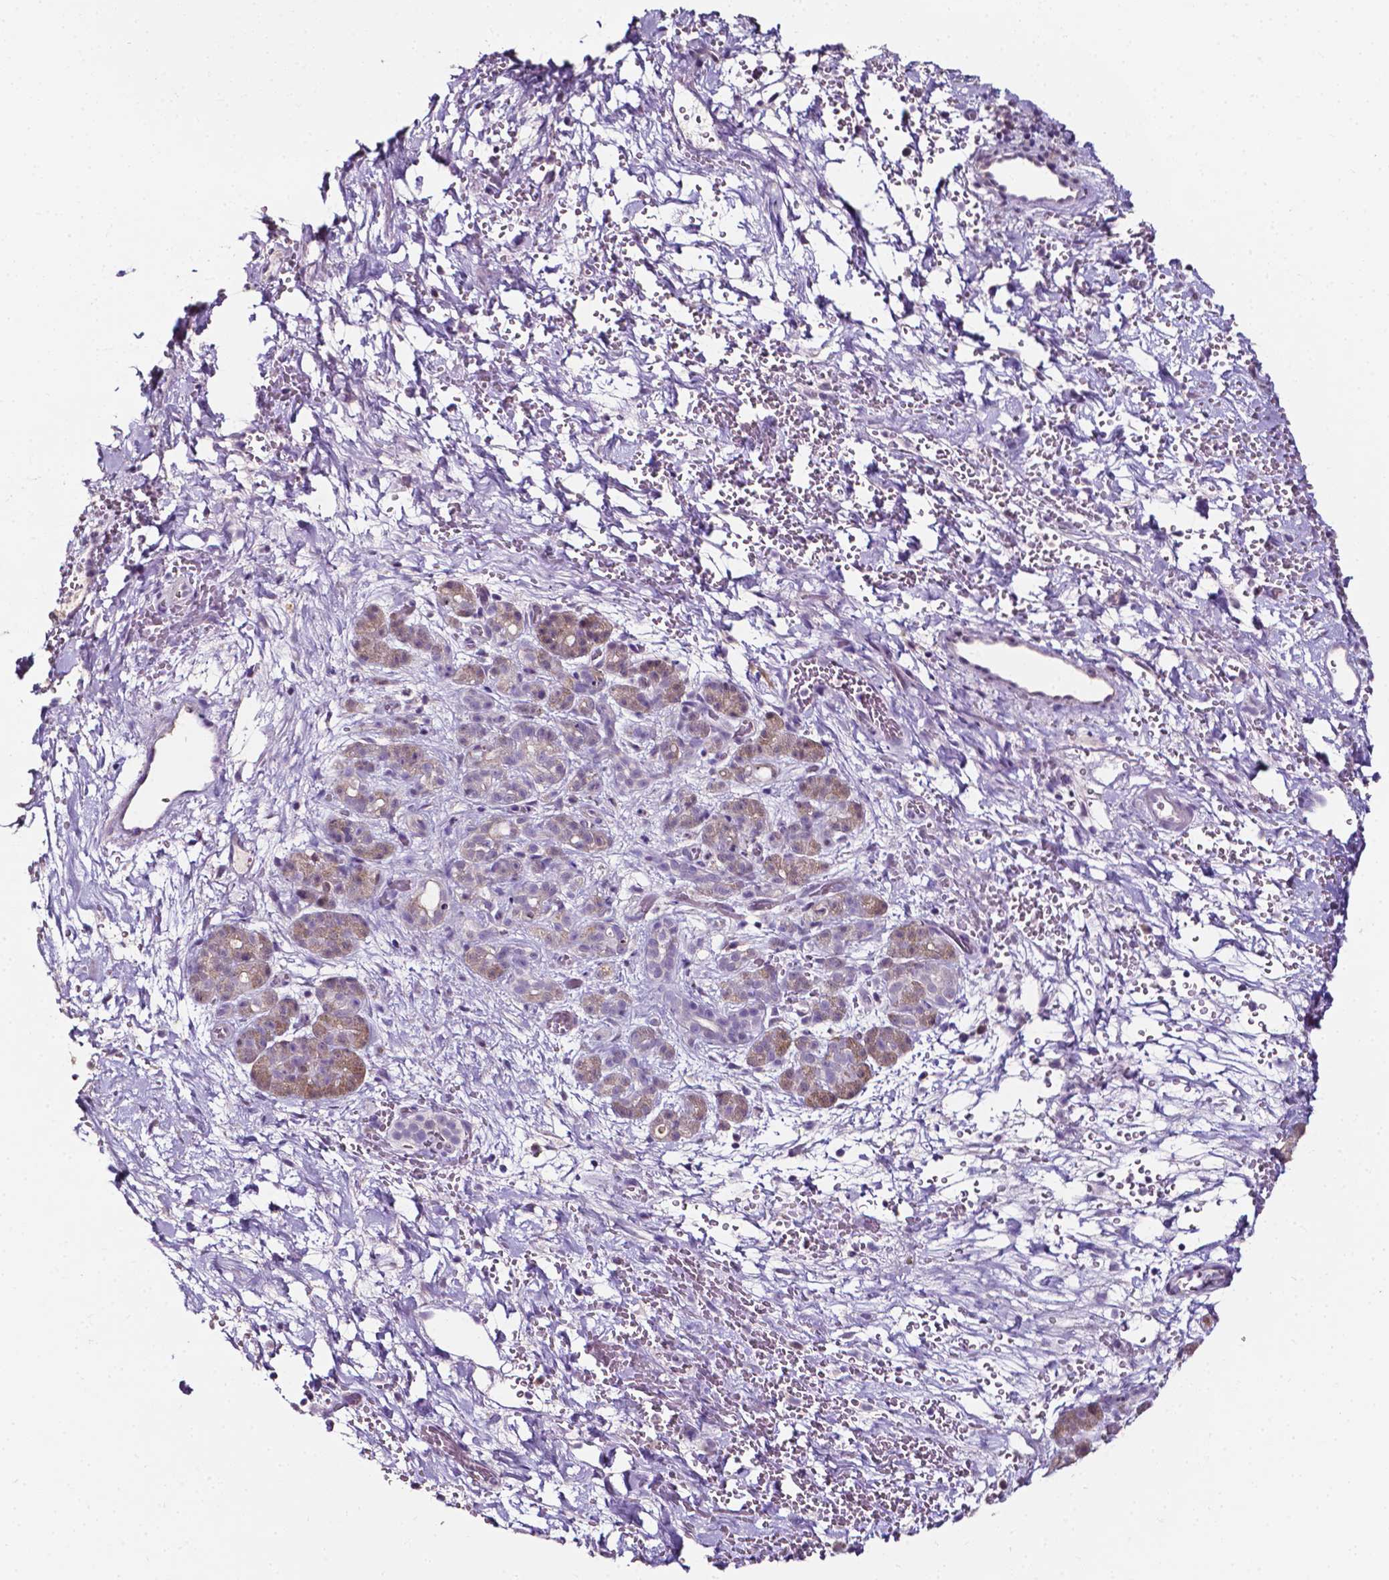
{"staining": {"intensity": "moderate", "quantity": "25%-75%", "location": "cytoplasmic/membranous"}, "tissue": "pancreatic cancer", "cell_type": "Tumor cells", "image_type": "cancer", "snomed": [{"axis": "morphology", "description": "Adenocarcinoma, NOS"}, {"axis": "topography", "description": "Pancreas"}], "caption": "Pancreatic cancer was stained to show a protein in brown. There is medium levels of moderate cytoplasmic/membranous positivity in about 25%-75% of tumor cells. (IHC, brightfield microscopy, high magnification).", "gene": "PSAT1", "patient": {"sex": "male", "age": 44}}